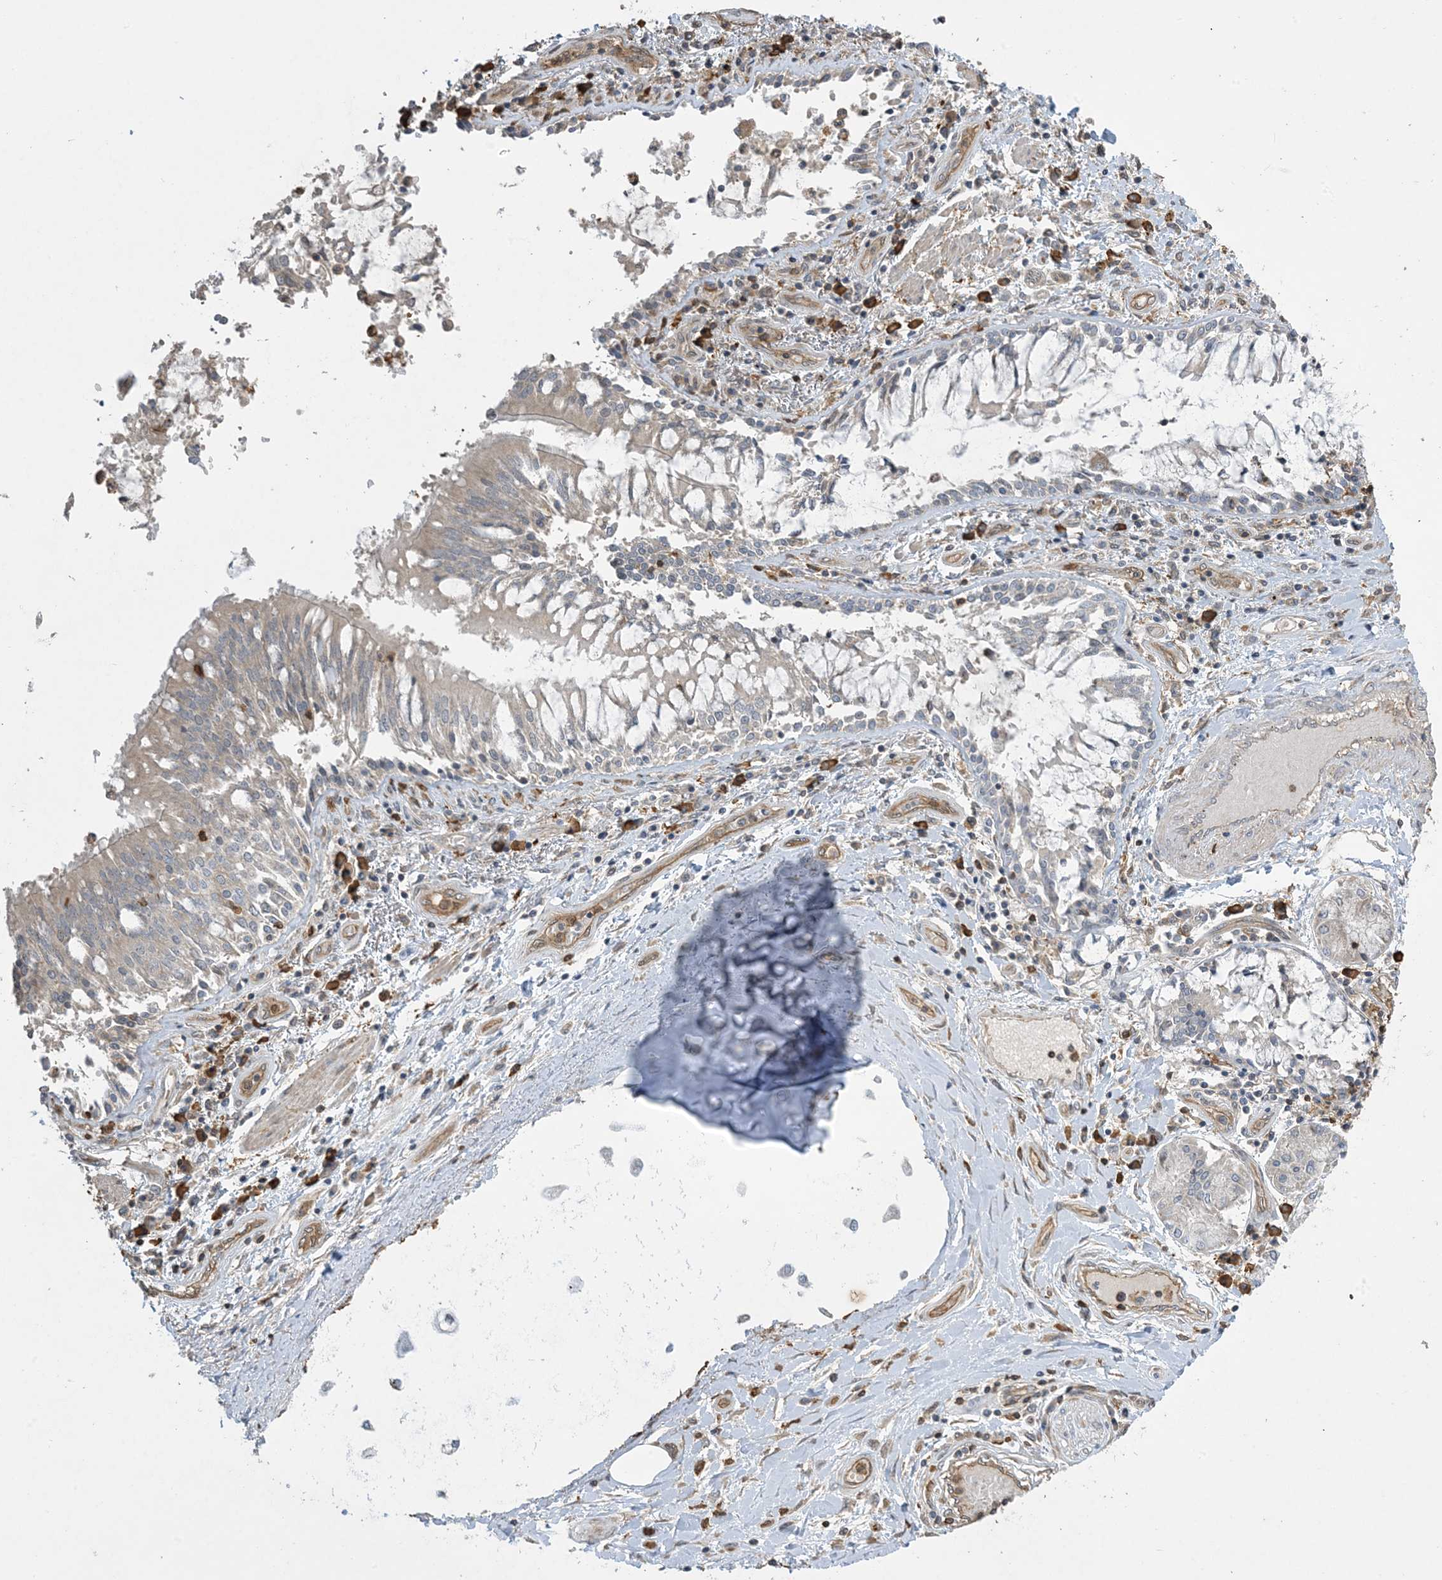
{"staining": {"intensity": "negative", "quantity": "none", "location": "none"}, "tissue": "adipose tissue", "cell_type": "Adipocytes", "image_type": "normal", "snomed": [{"axis": "morphology", "description": "Normal tissue, NOS"}, {"axis": "topography", "description": "Cartilage tissue"}, {"axis": "topography", "description": "Bronchus"}, {"axis": "topography", "description": "Lung"}, {"axis": "topography", "description": "Peripheral nerve tissue"}], "caption": "Immunohistochemistry of unremarkable adipose tissue shows no expression in adipocytes. (DAB (3,3'-diaminobenzidine) immunohistochemistry visualized using brightfield microscopy, high magnification).", "gene": "TMSB4X", "patient": {"sex": "female", "age": 49}}